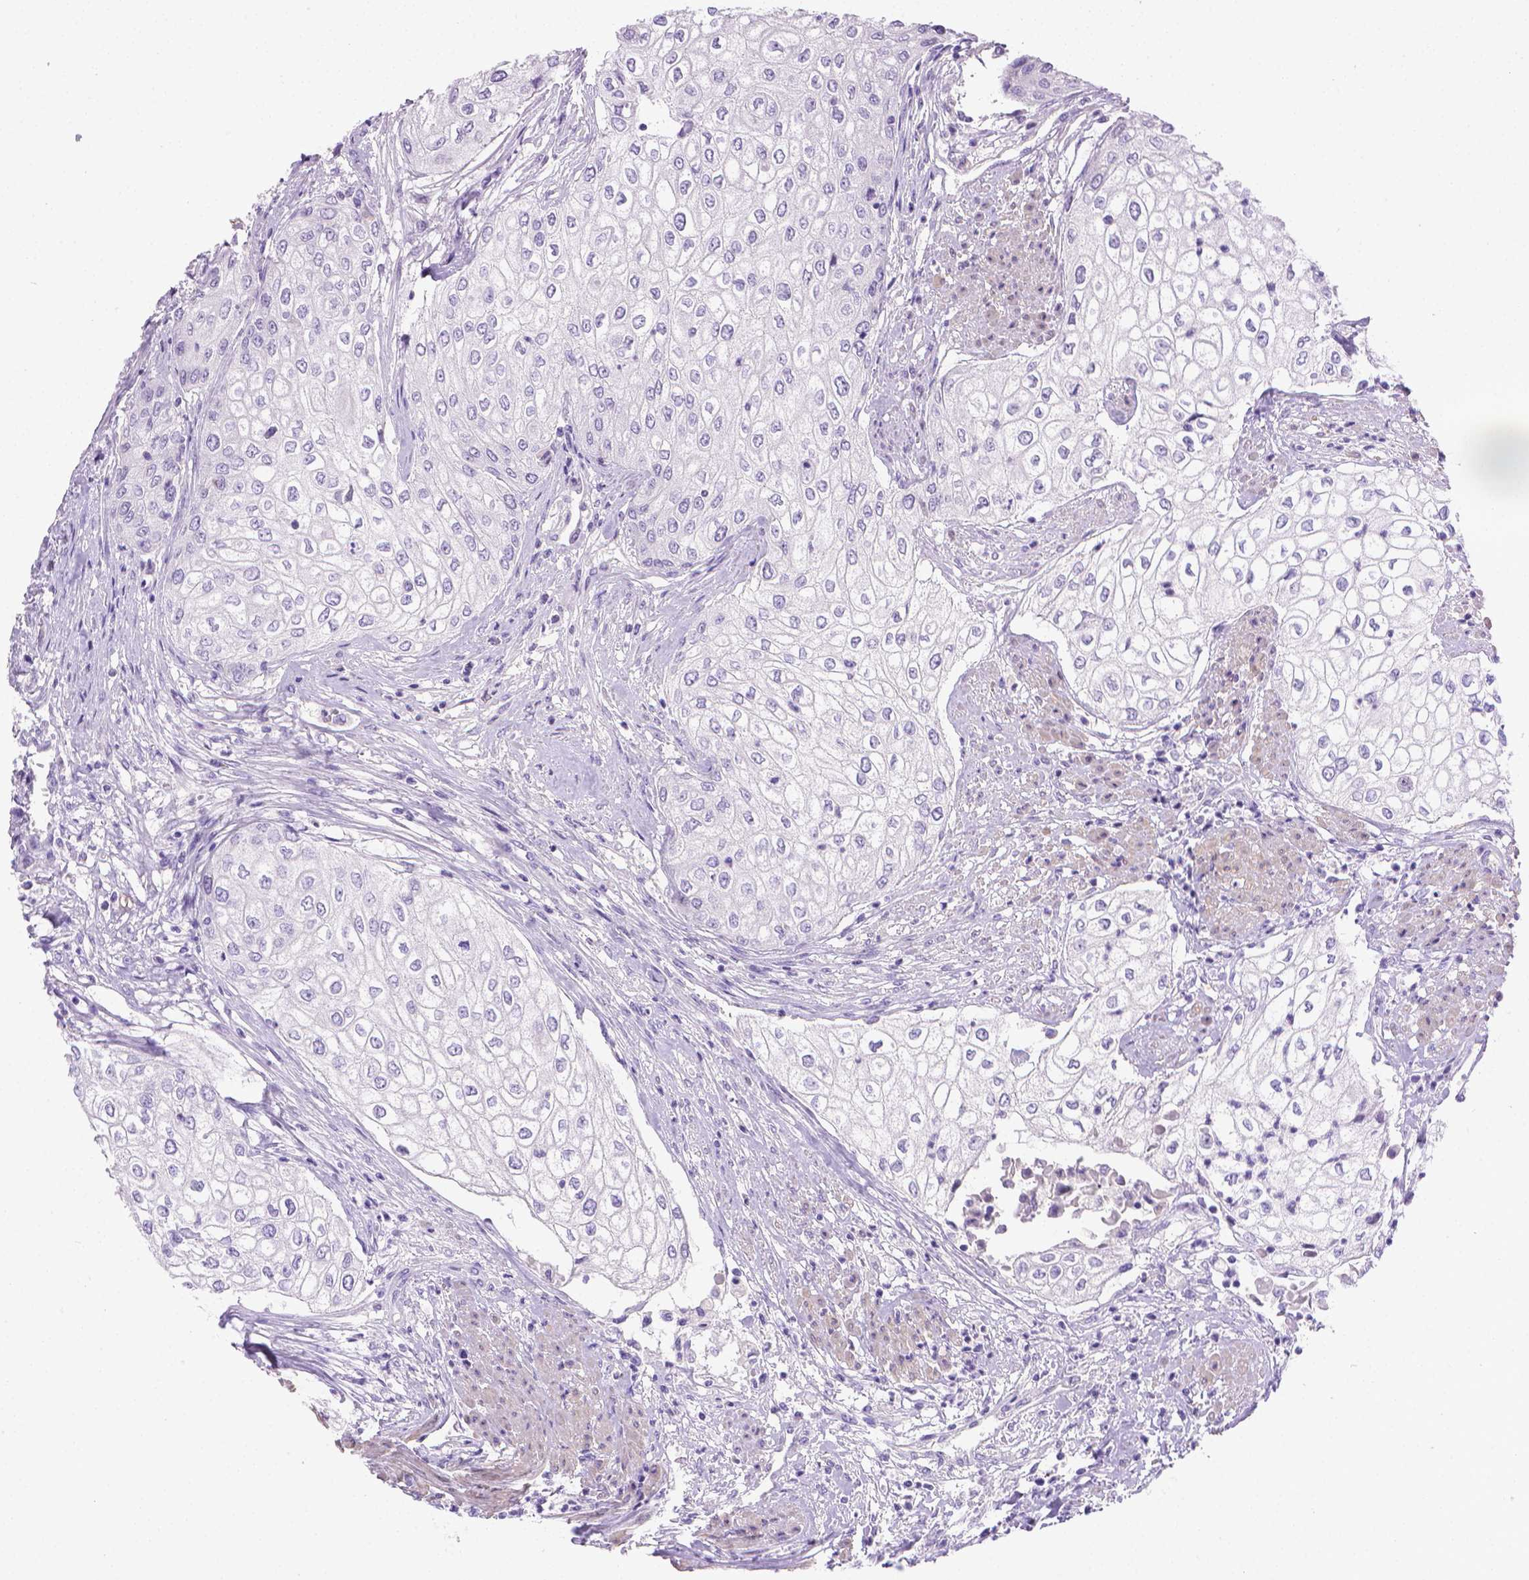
{"staining": {"intensity": "negative", "quantity": "none", "location": "none"}, "tissue": "urothelial cancer", "cell_type": "Tumor cells", "image_type": "cancer", "snomed": [{"axis": "morphology", "description": "Urothelial carcinoma, High grade"}, {"axis": "topography", "description": "Urinary bladder"}], "caption": "Urothelial cancer was stained to show a protein in brown. There is no significant staining in tumor cells.", "gene": "PNMA2", "patient": {"sex": "male", "age": 62}}